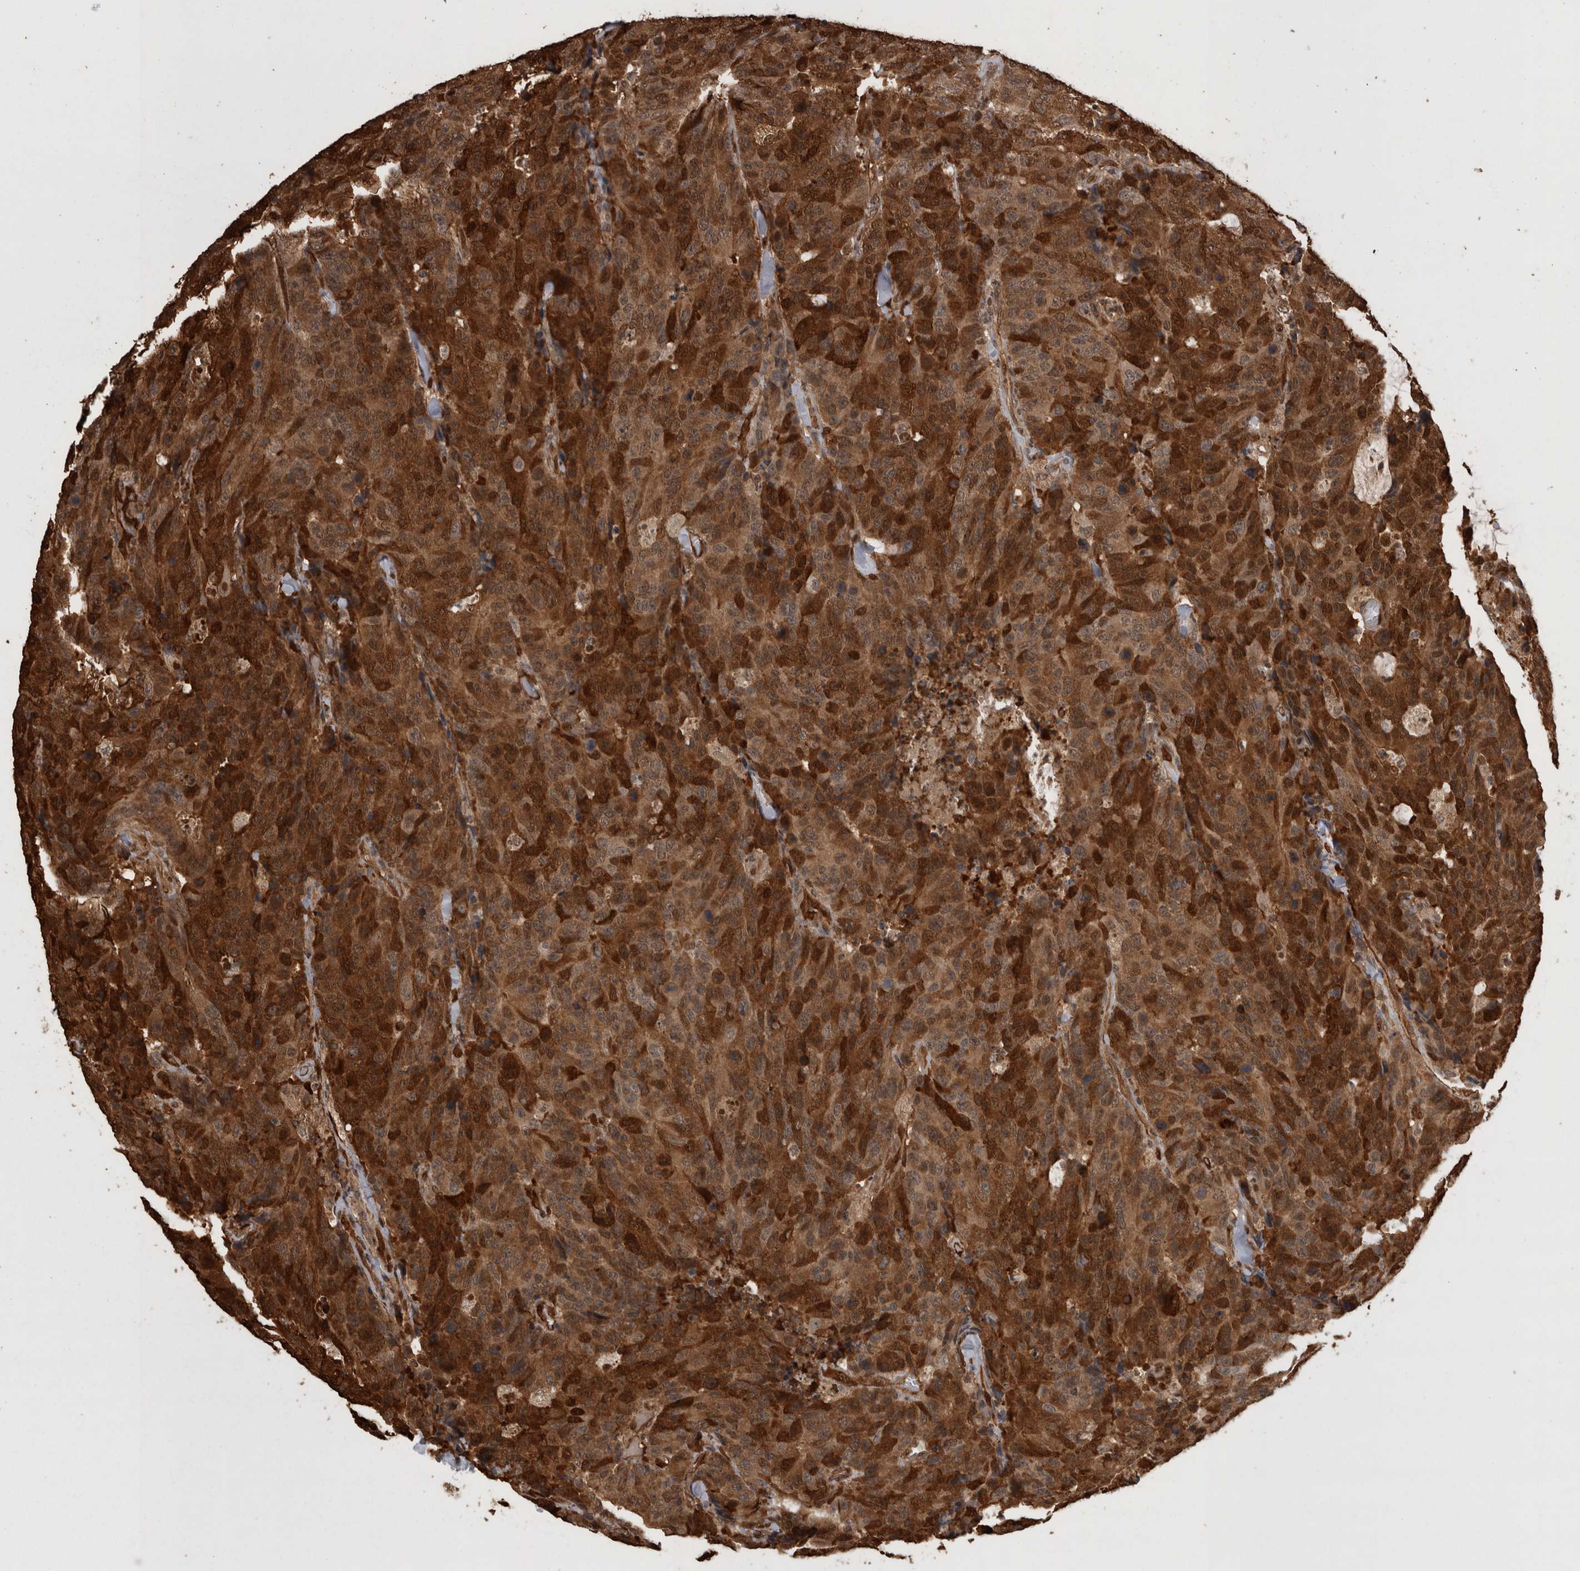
{"staining": {"intensity": "strong", "quantity": ">75%", "location": "cytoplasmic/membranous,nuclear"}, "tissue": "colorectal cancer", "cell_type": "Tumor cells", "image_type": "cancer", "snomed": [{"axis": "morphology", "description": "Adenocarcinoma, NOS"}, {"axis": "topography", "description": "Colon"}], "caption": "Brown immunohistochemical staining in human colorectal adenocarcinoma exhibits strong cytoplasmic/membranous and nuclear staining in approximately >75% of tumor cells.", "gene": "LXN", "patient": {"sex": "female", "age": 86}}